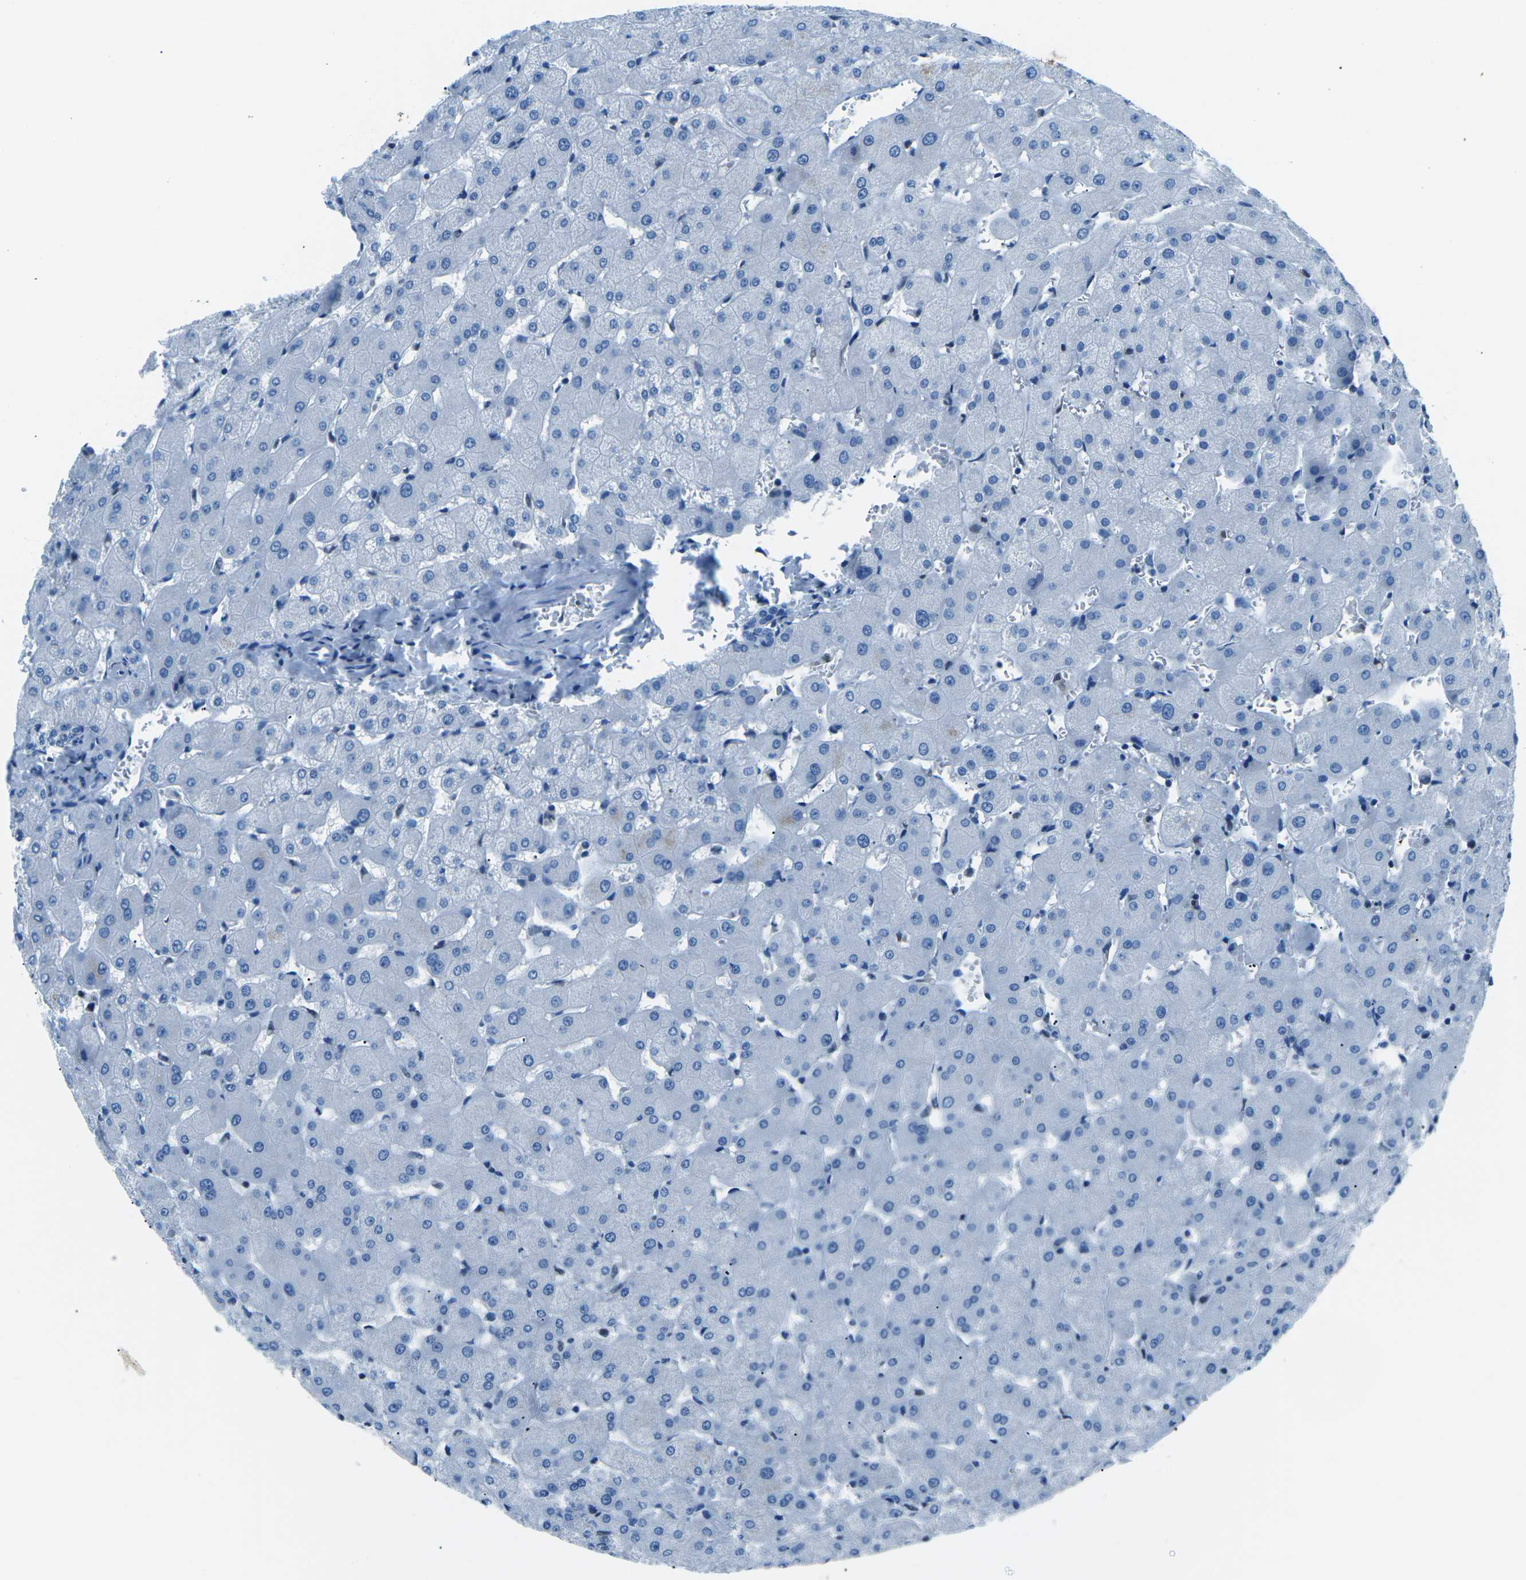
{"staining": {"intensity": "negative", "quantity": "none", "location": "none"}, "tissue": "liver", "cell_type": "Cholangiocytes", "image_type": "normal", "snomed": [{"axis": "morphology", "description": "Normal tissue, NOS"}, {"axis": "topography", "description": "Liver"}], "caption": "Immunohistochemistry of benign human liver shows no expression in cholangiocytes. Nuclei are stained in blue.", "gene": "CELF2", "patient": {"sex": "female", "age": 63}}